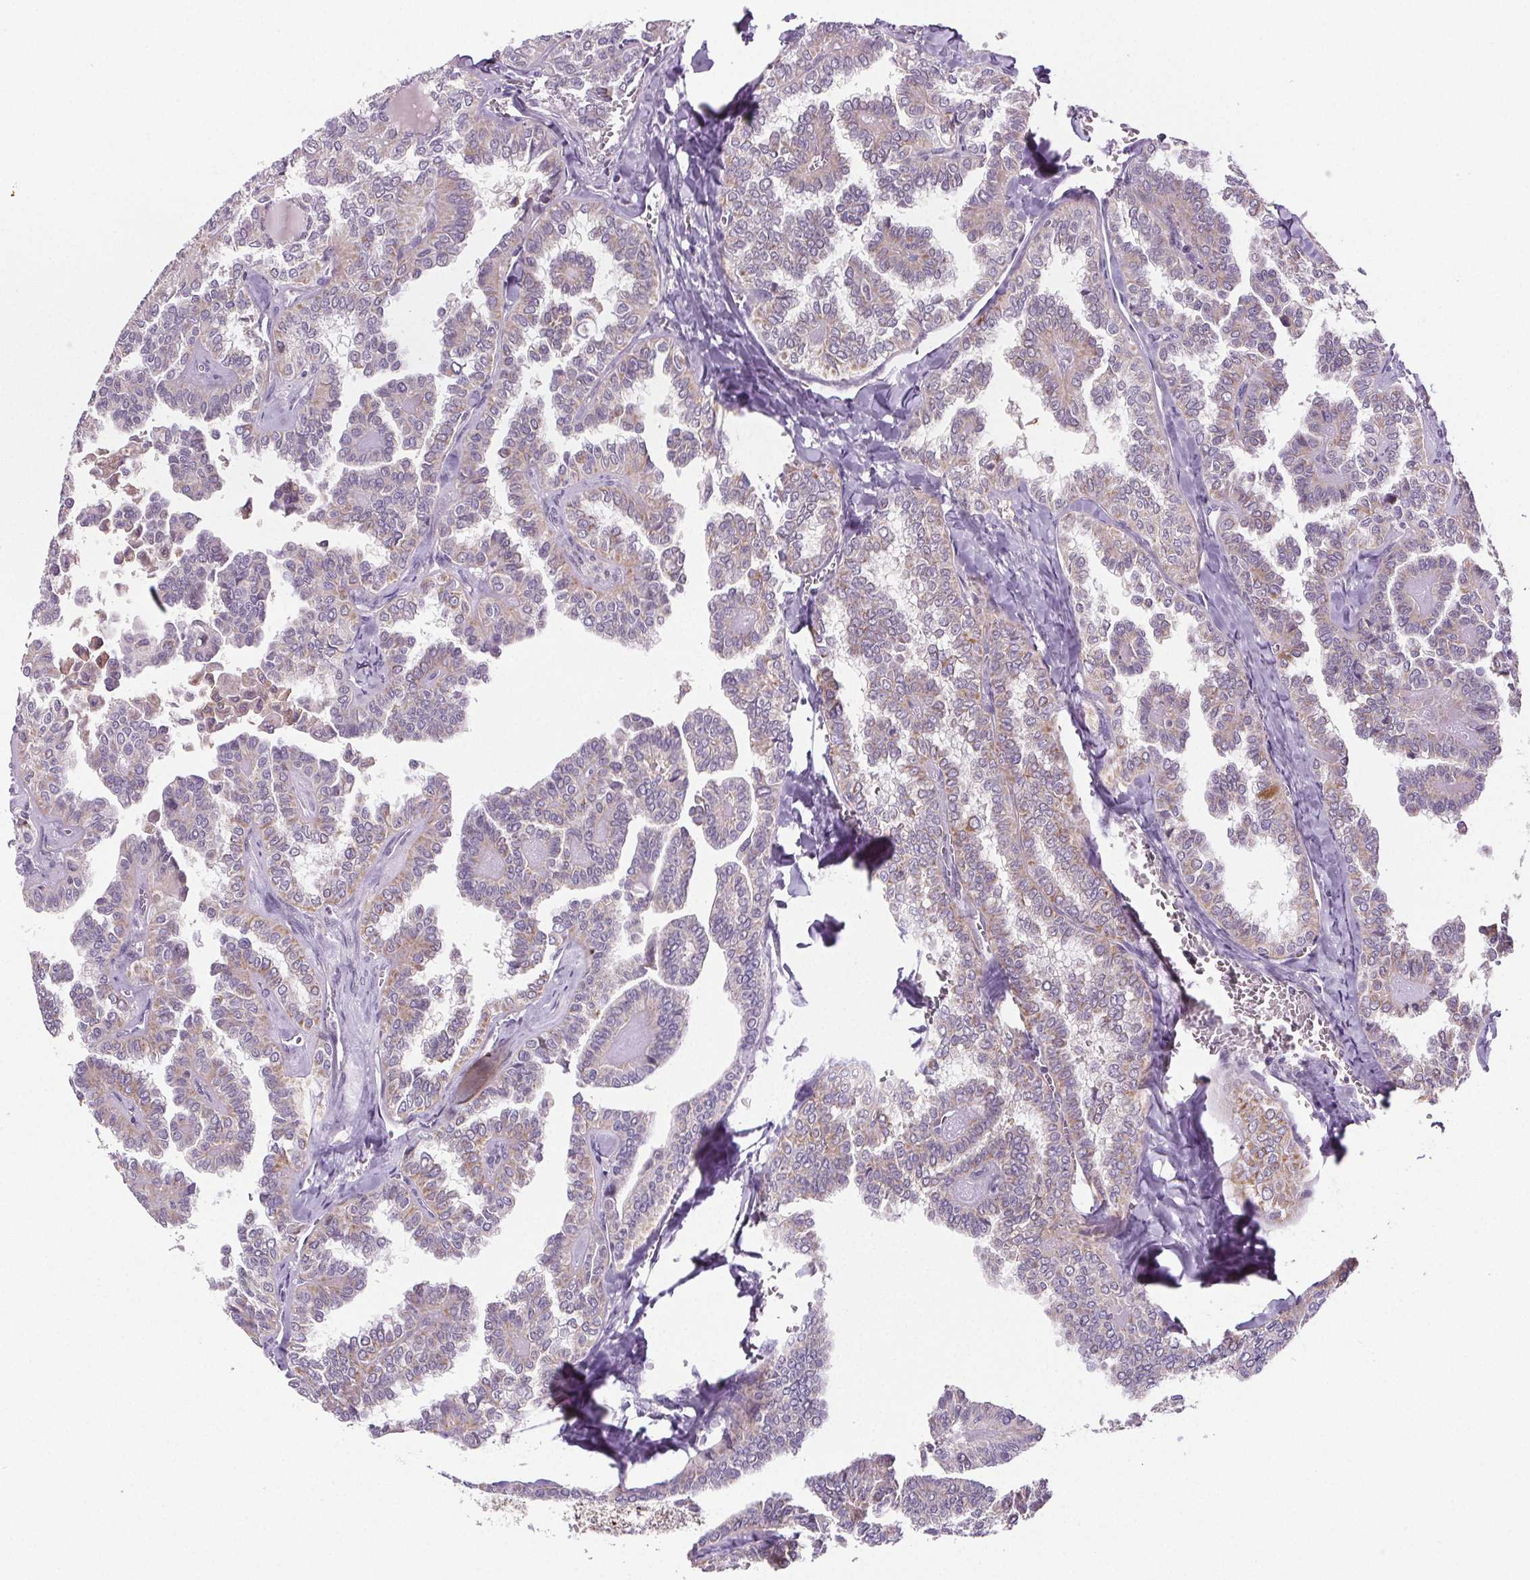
{"staining": {"intensity": "weak", "quantity": "<25%", "location": "cytoplasmic/membranous"}, "tissue": "thyroid cancer", "cell_type": "Tumor cells", "image_type": "cancer", "snomed": [{"axis": "morphology", "description": "Papillary adenocarcinoma, NOS"}, {"axis": "topography", "description": "Thyroid gland"}], "caption": "DAB immunohistochemical staining of human thyroid cancer shows no significant expression in tumor cells.", "gene": "SUCLA2", "patient": {"sex": "female", "age": 41}}